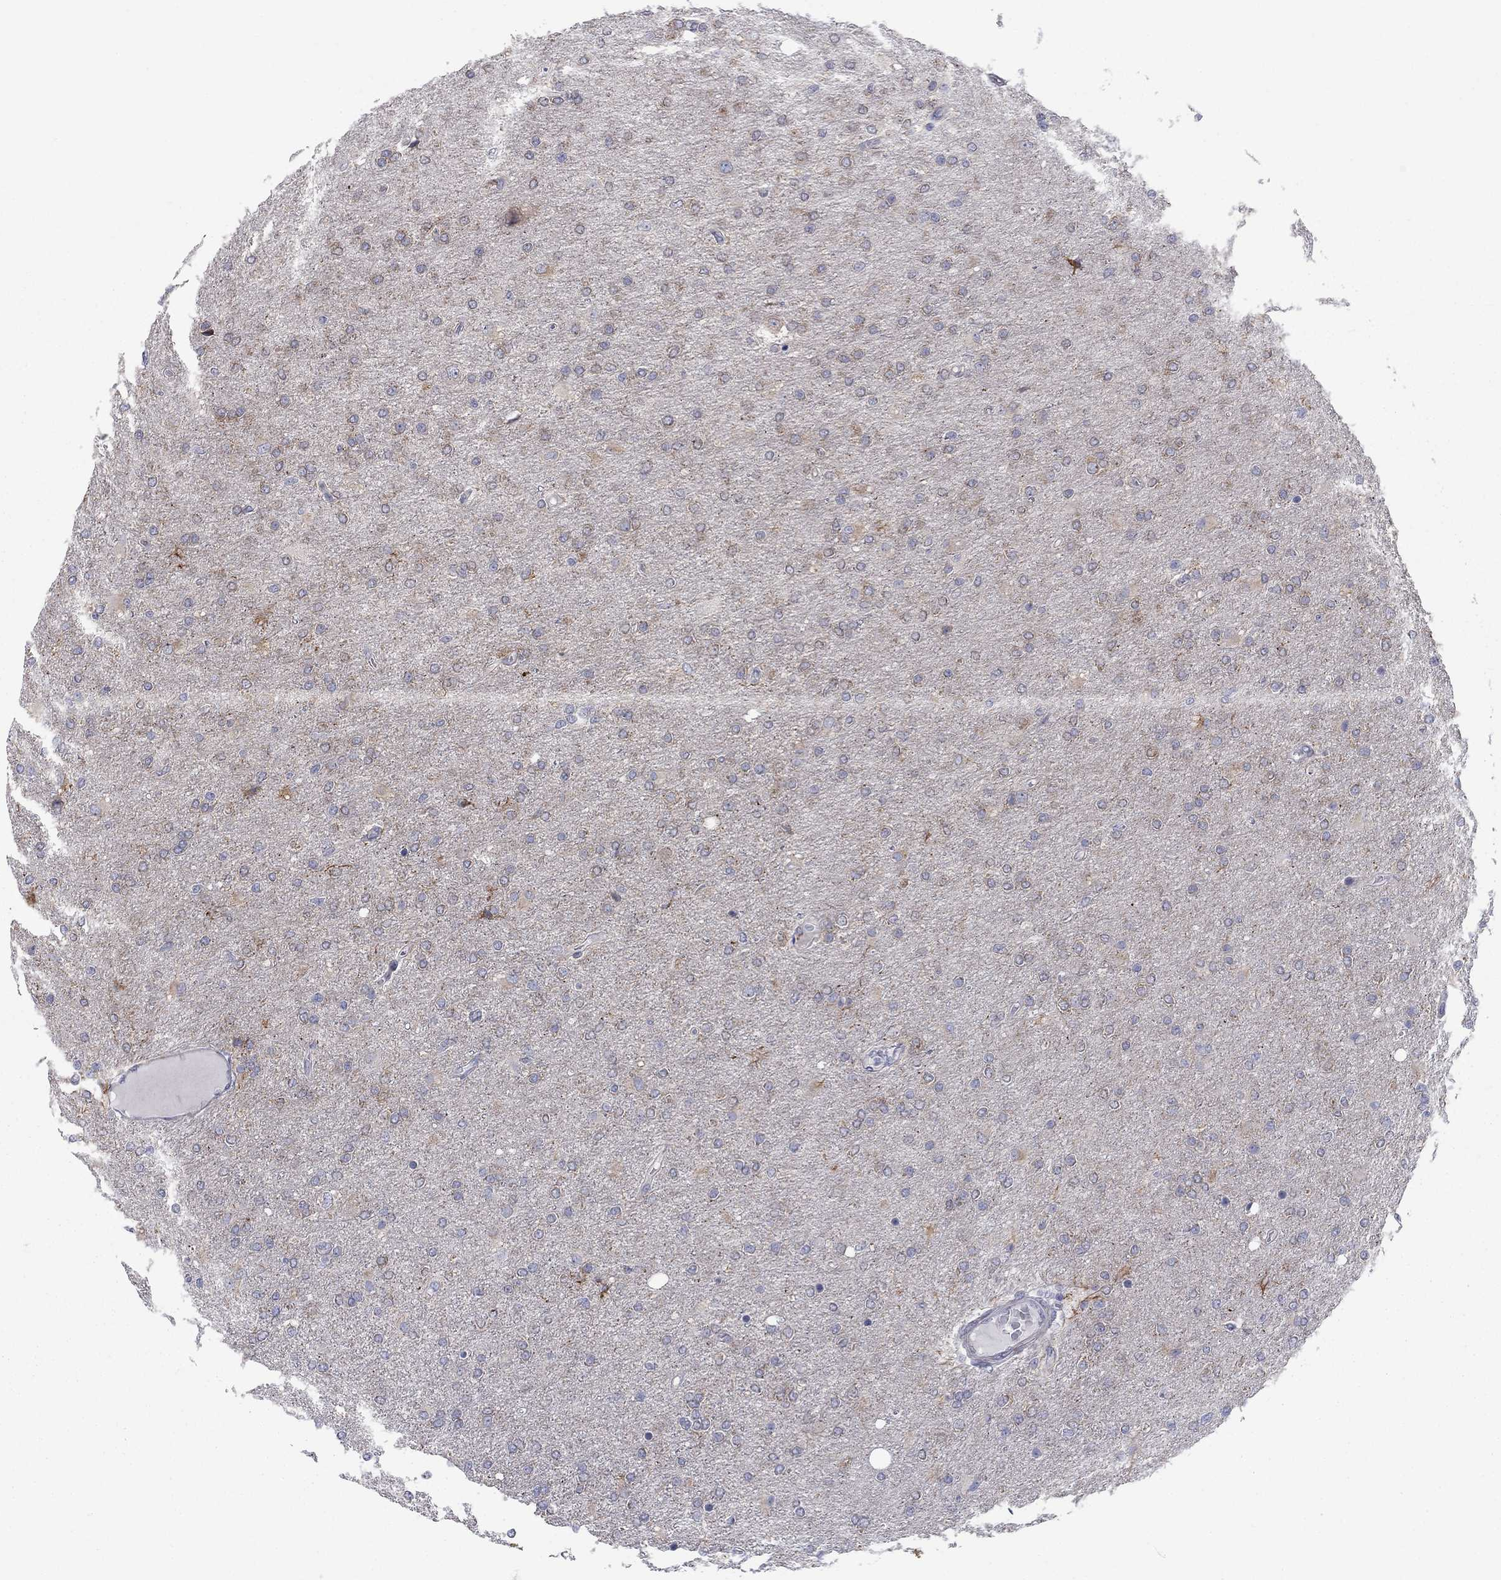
{"staining": {"intensity": "strong", "quantity": "<25%", "location": "cytoplasmic/membranous"}, "tissue": "glioma", "cell_type": "Tumor cells", "image_type": "cancer", "snomed": [{"axis": "morphology", "description": "Glioma, malignant, High grade"}, {"axis": "topography", "description": "Cerebral cortex"}], "caption": "Malignant glioma (high-grade) tissue exhibits strong cytoplasmic/membranous expression in approximately <25% of tumor cells, visualized by immunohistochemistry.", "gene": "FXR1", "patient": {"sex": "male", "age": 70}}